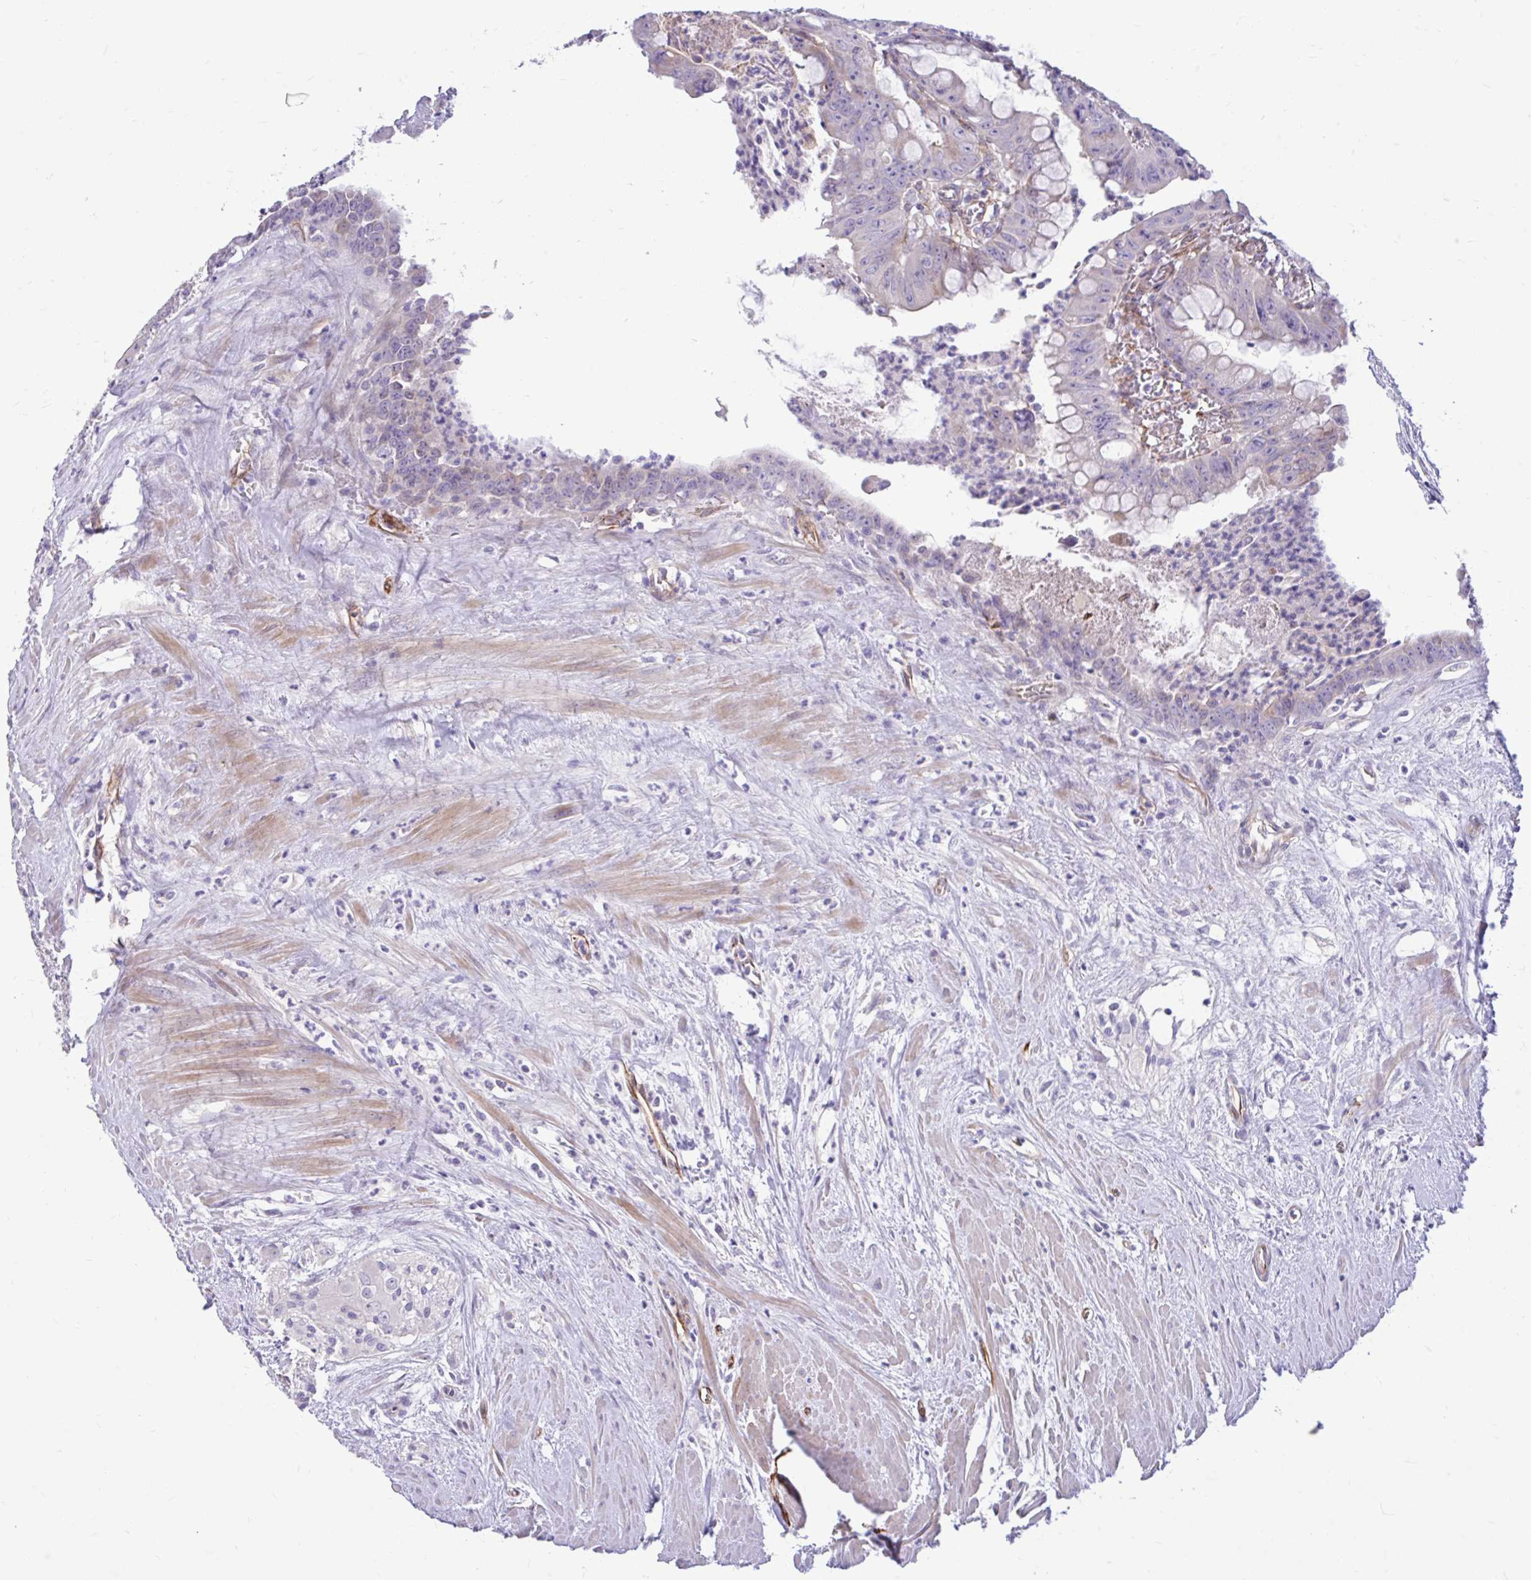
{"staining": {"intensity": "negative", "quantity": "none", "location": "none"}, "tissue": "colorectal cancer", "cell_type": "Tumor cells", "image_type": "cancer", "snomed": [{"axis": "morphology", "description": "Adenocarcinoma, NOS"}, {"axis": "topography", "description": "Rectum"}], "caption": "The immunohistochemistry photomicrograph has no significant positivity in tumor cells of adenocarcinoma (colorectal) tissue.", "gene": "ESPNL", "patient": {"sex": "male", "age": 78}}